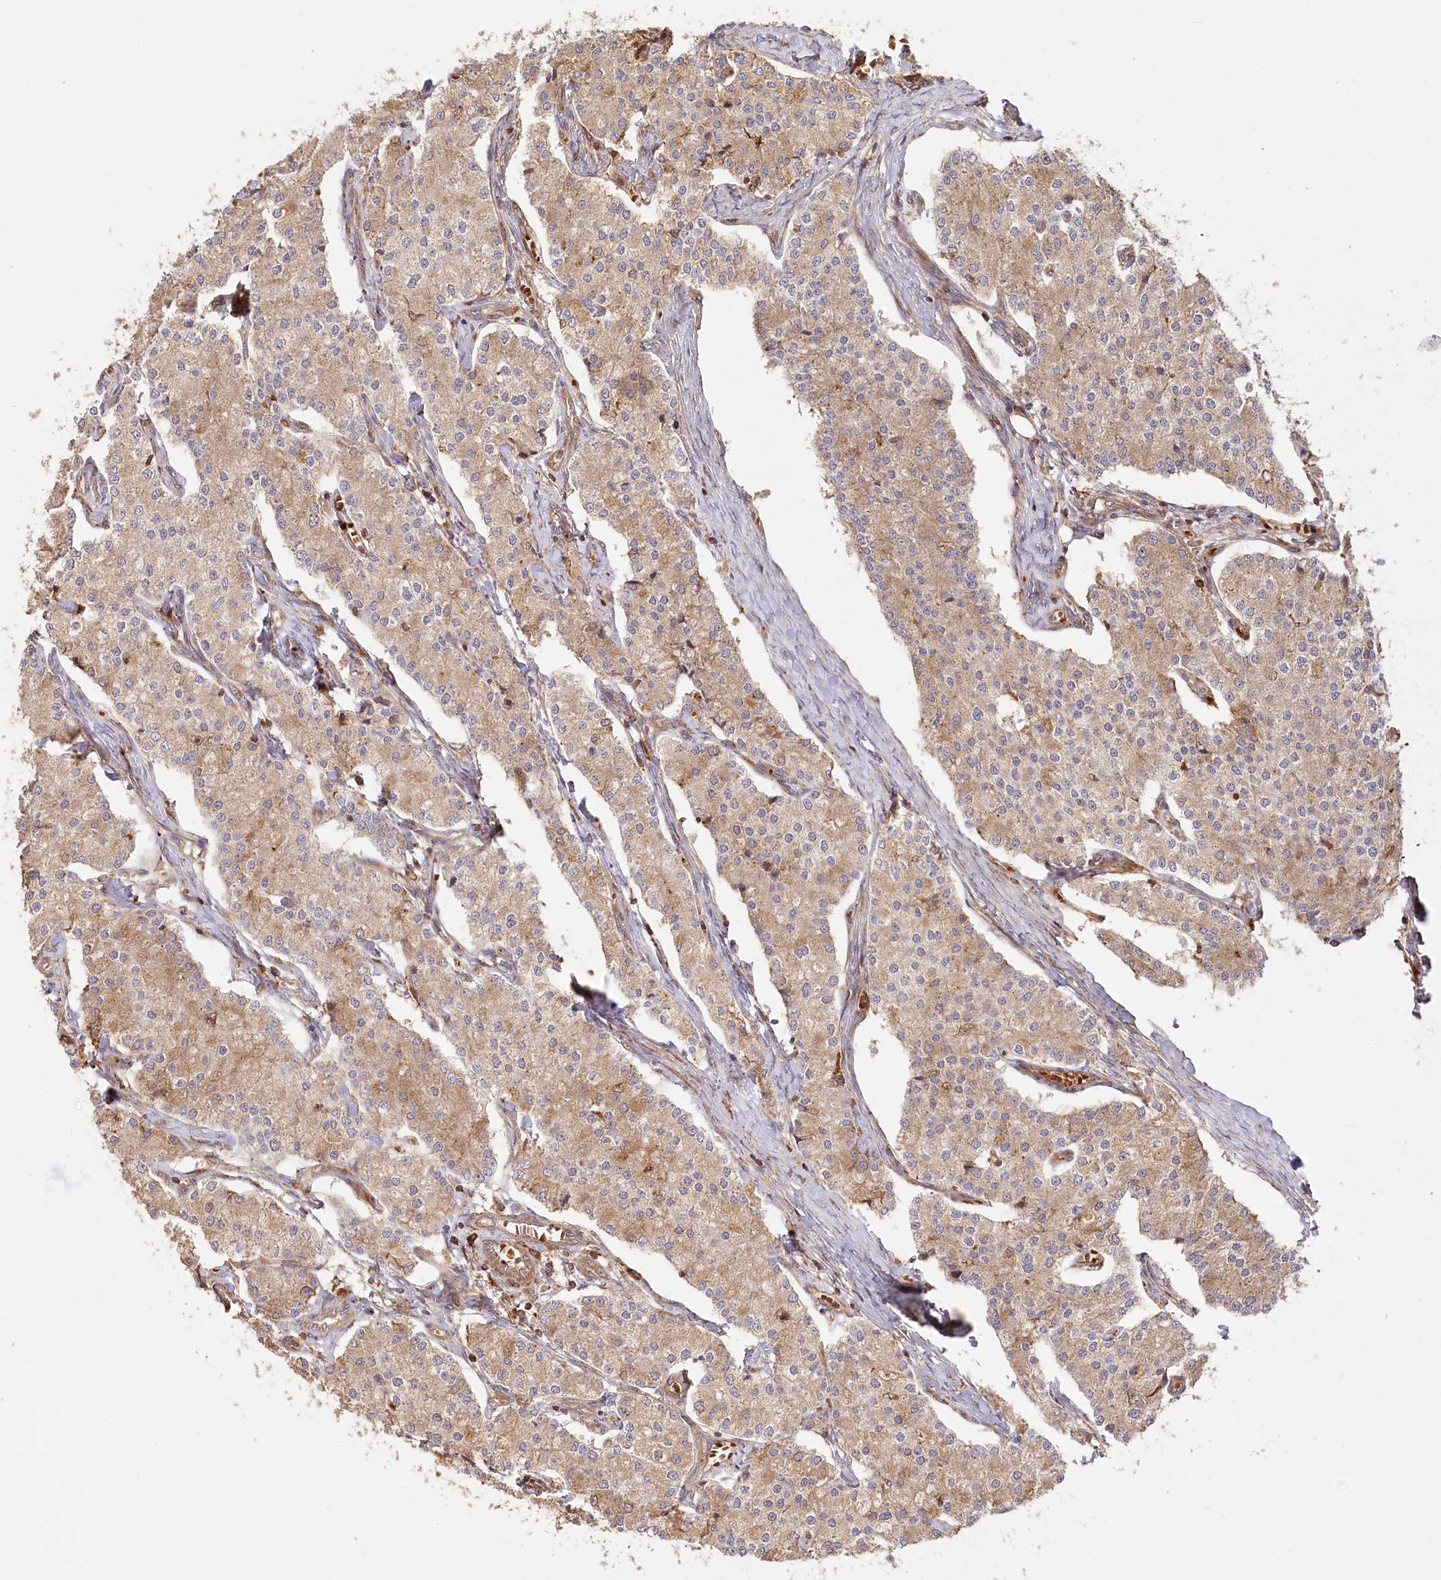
{"staining": {"intensity": "moderate", "quantity": ">75%", "location": "cytoplasmic/membranous"}, "tissue": "carcinoid", "cell_type": "Tumor cells", "image_type": "cancer", "snomed": [{"axis": "morphology", "description": "Carcinoid, malignant, NOS"}, {"axis": "topography", "description": "Colon"}], "caption": "High-power microscopy captured an IHC micrograph of carcinoid (malignant), revealing moderate cytoplasmic/membranous expression in approximately >75% of tumor cells.", "gene": "PAIP2", "patient": {"sex": "female", "age": 52}}